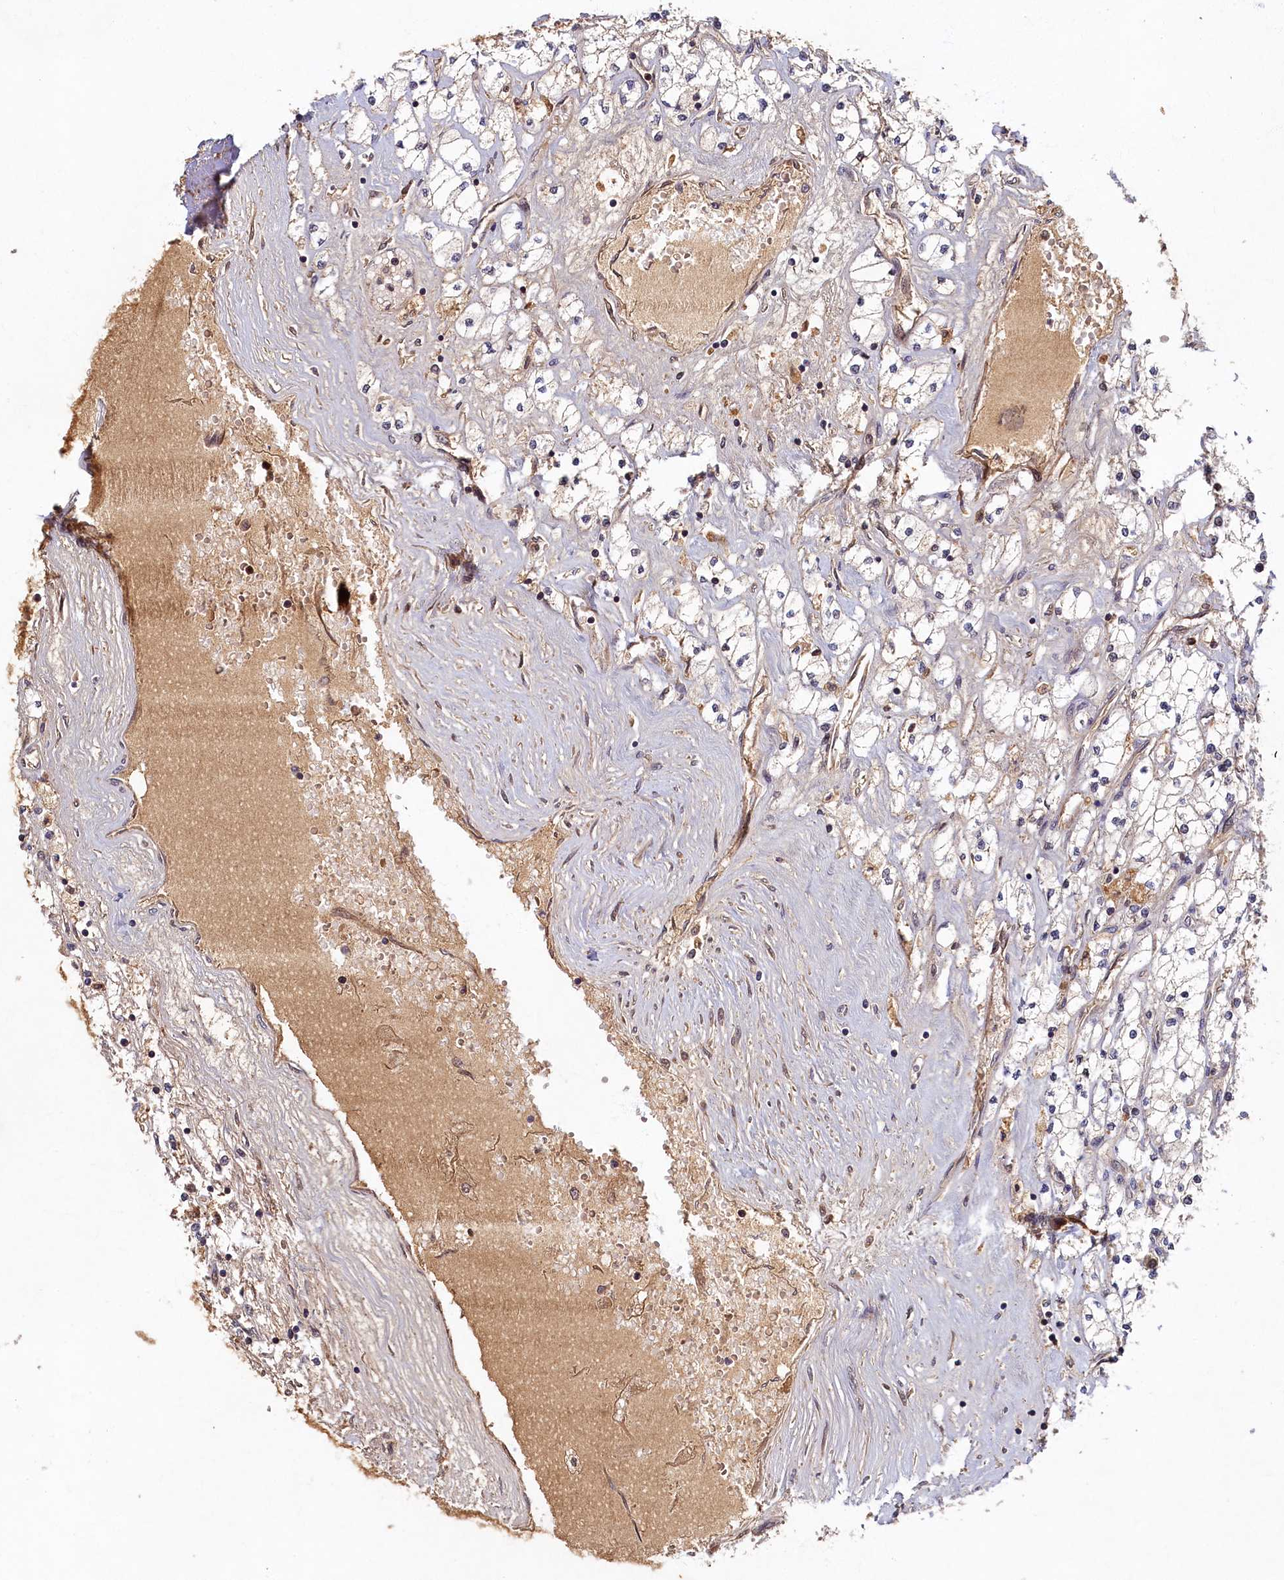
{"staining": {"intensity": "moderate", "quantity": "<25%", "location": "cytoplasmic/membranous"}, "tissue": "renal cancer", "cell_type": "Tumor cells", "image_type": "cancer", "snomed": [{"axis": "morphology", "description": "Adenocarcinoma, NOS"}, {"axis": "topography", "description": "Kidney"}], "caption": "Immunohistochemistry (IHC) (DAB) staining of human renal cancer exhibits moderate cytoplasmic/membranous protein staining in approximately <25% of tumor cells.", "gene": "LCMT2", "patient": {"sex": "male", "age": 80}}